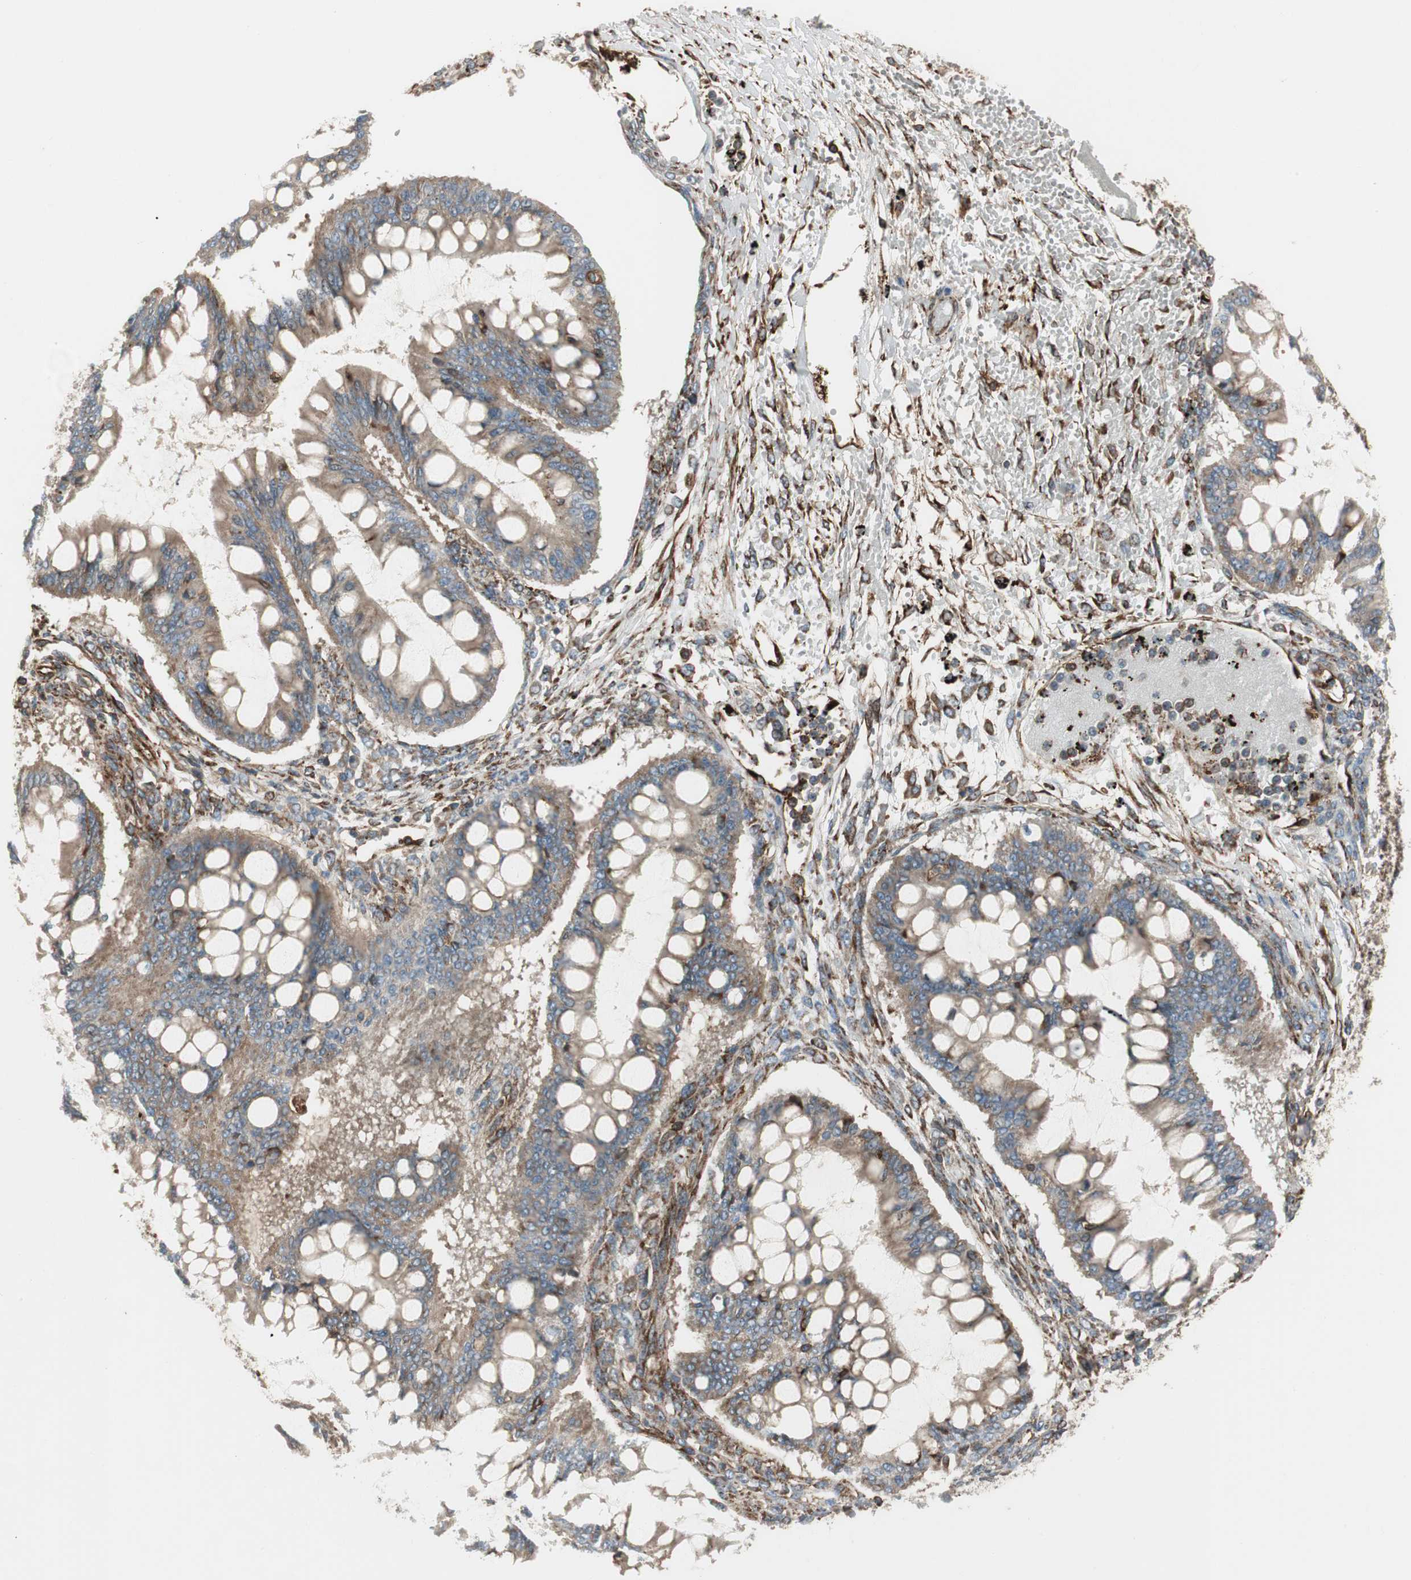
{"staining": {"intensity": "weak", "quantity": ">75%", "location": "cytoplasmic/membranous"}, "tissue": "ovarian cancer", "cell_type": "Tumor cells", "image_type": "cancer", "snomed": [{"axis": "morphology", "description": "Cystadenocarcinoma, mucinous, NOS"}, {"axis": "topography", "description": "Ovary"}], "caption": "Weak cytoplasmic/membranous protein expression is present in about >75% of tumor cells in ovarian mucinous cystadenocarcinoma. (Stains: DAB (3,3'-diaminobenzidine) in brown, nuclei in blue, Microscopy: brightfield microscopy at high magnification).", "gene": "PRKG1", "patient": {"sex": "female", "age": 73}}